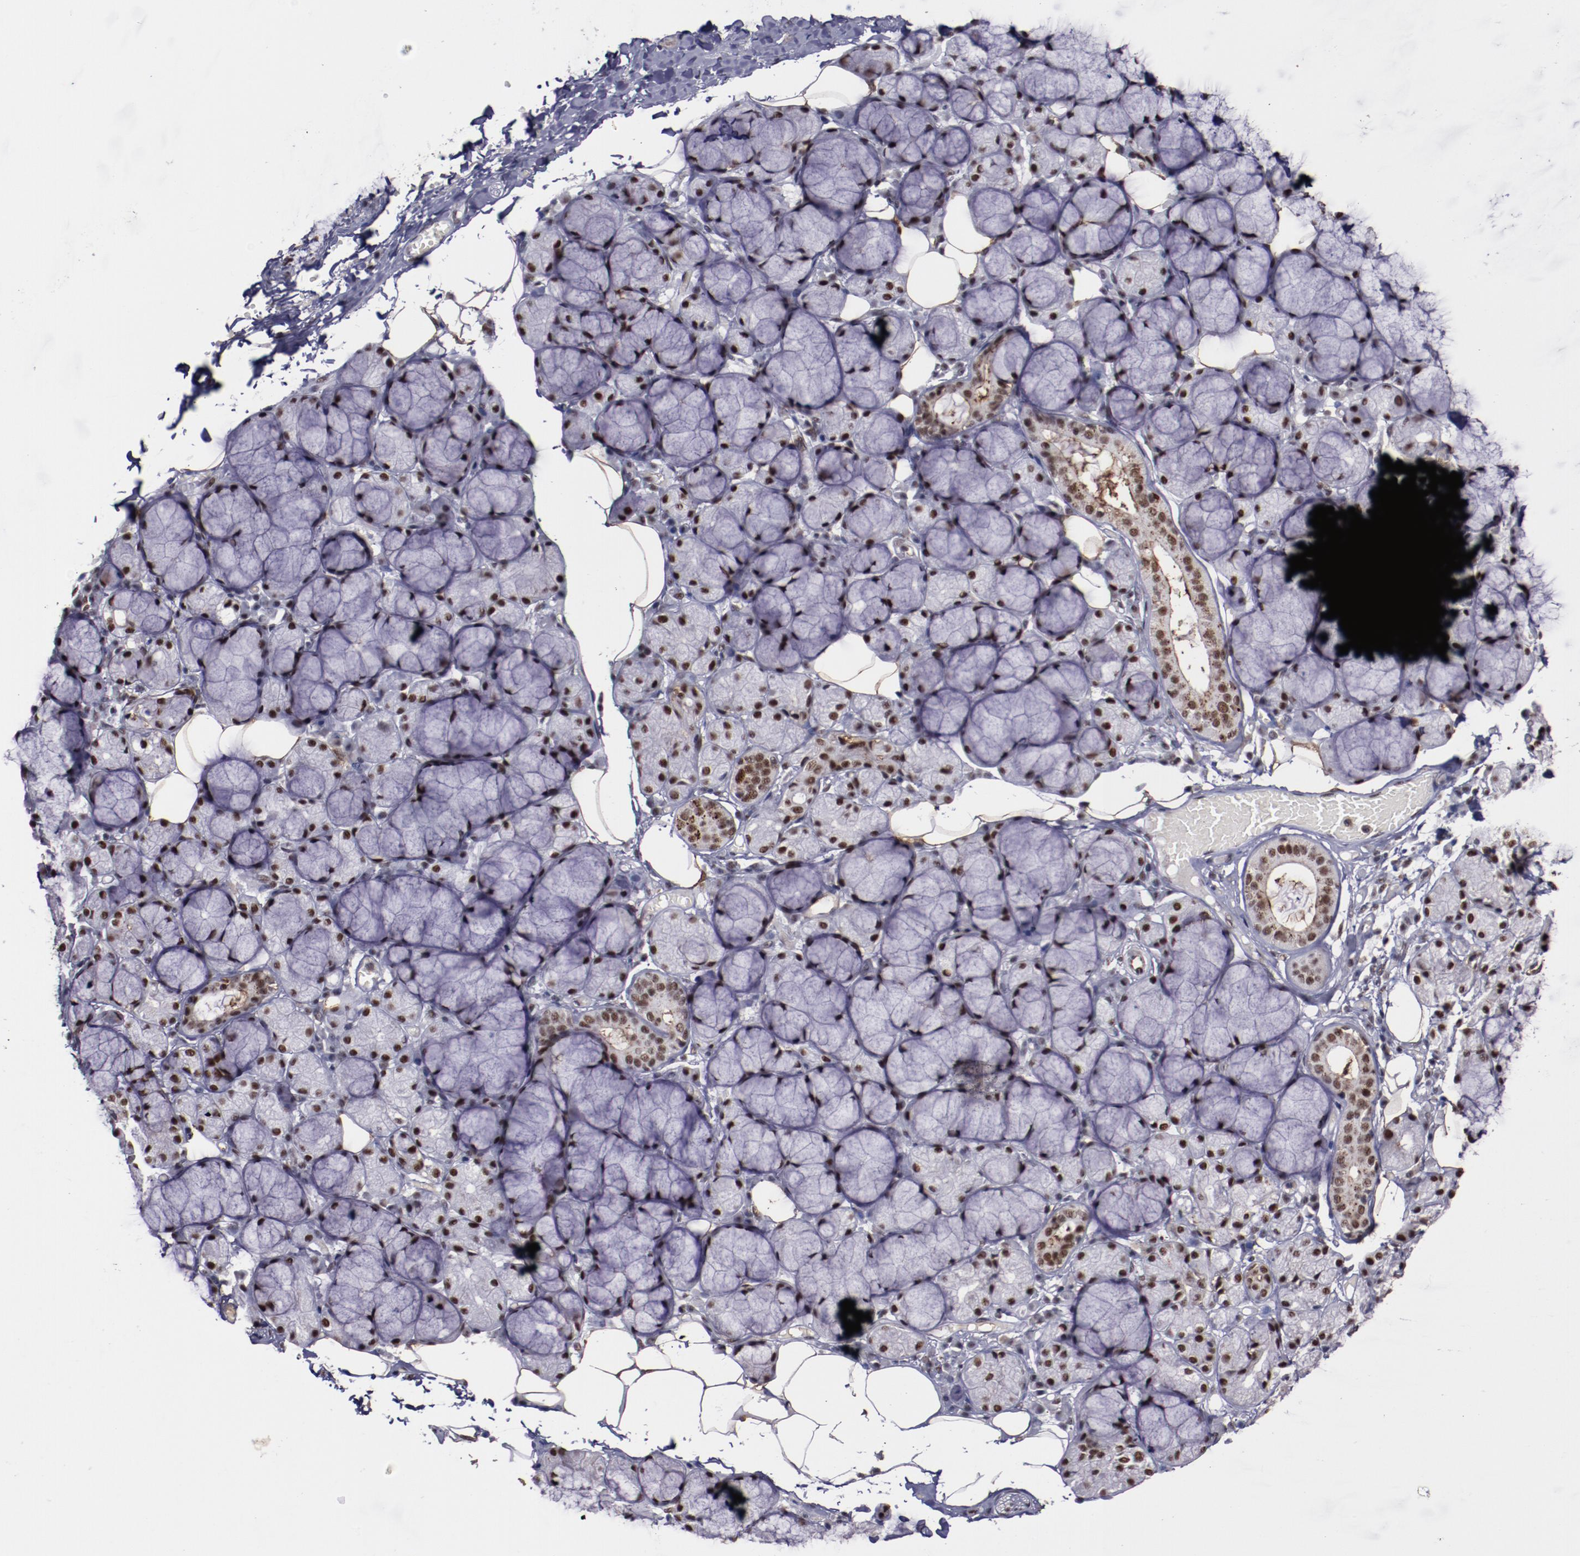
{"staining": {"intensity": "strong", "quantity": ">75%", "location": "nuclear"}, "tissue": "salivary gland", "cell_type": "Glandular cells", "image_type": "normal", "snomed": [{"axis": "morphology", "description": "Normal tissue, NOS"}, {"axis": "topography", "description": "Skeletal muscle"}, {"axis": "topography", "description": "Oral tissue"}, {"axis": "topography", "description": "Salivary gland"}, {"axis": "topography", "description": "Peripheral nerve tissue"}], "caption": "Glandular cells show high levels of strong nuclear positivity in approximately >75% of cells in unremarkable salivary gland.", "gene": "PPP4R3A", "patient": {"sex": "male", "age": 54}}